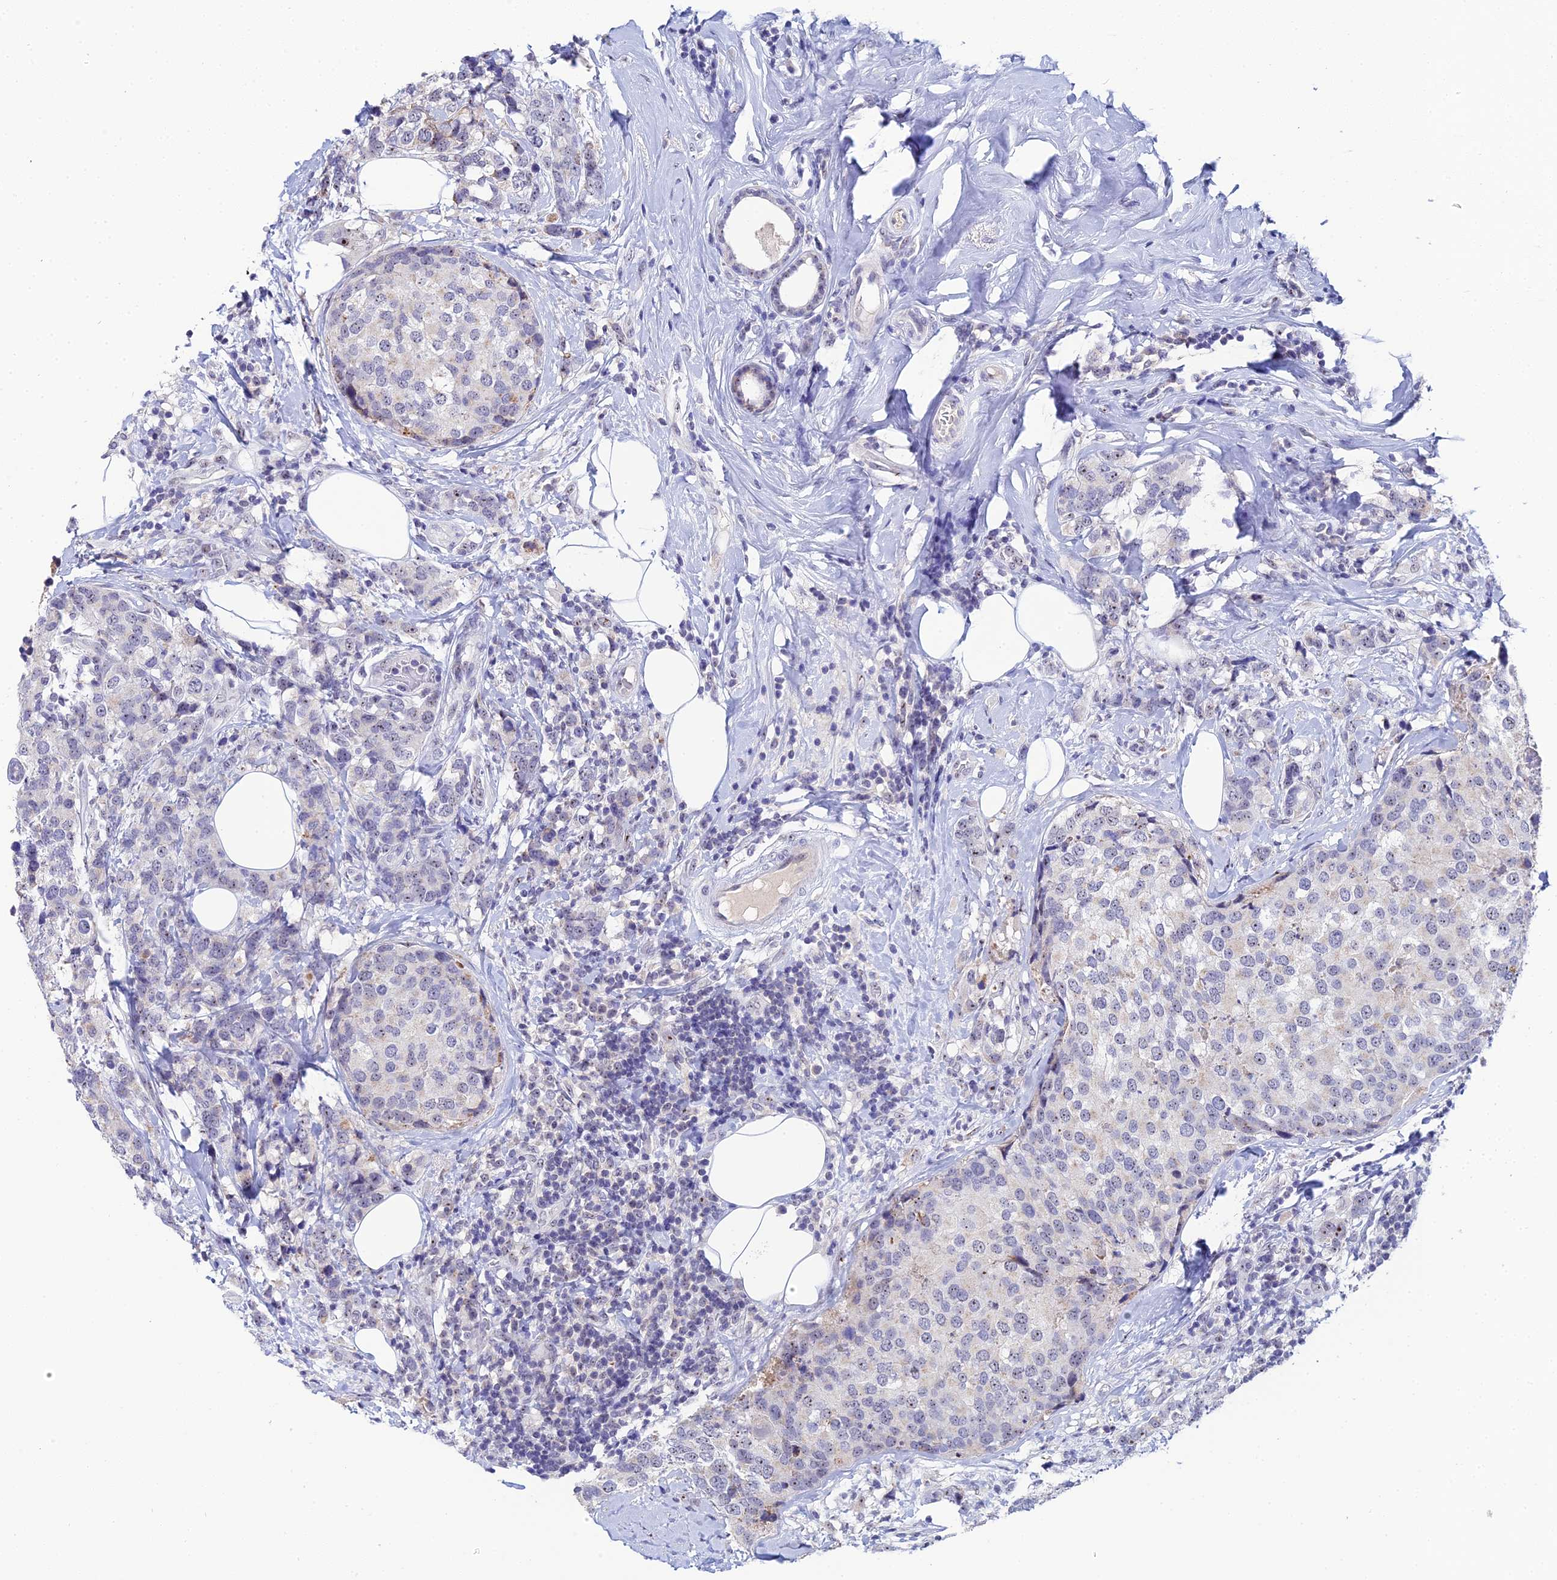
{"staining": {"intensity": "negative", "quantity": "none", "location": "none"}, "tissue": "breast cancer", "cell_type": "Tumor cells", "image_type": "cancer", "snomed": [{"axis": "morphology", "description": "Lobular carcinoma"}, {"axis": "topography", "description": "Breast"}], "caption": "Tumor cells show no significant staining in breast cancer (lobular carcinoma).", "gene": "PLPP4", "patient": {"sex": "female", "age": 59}}